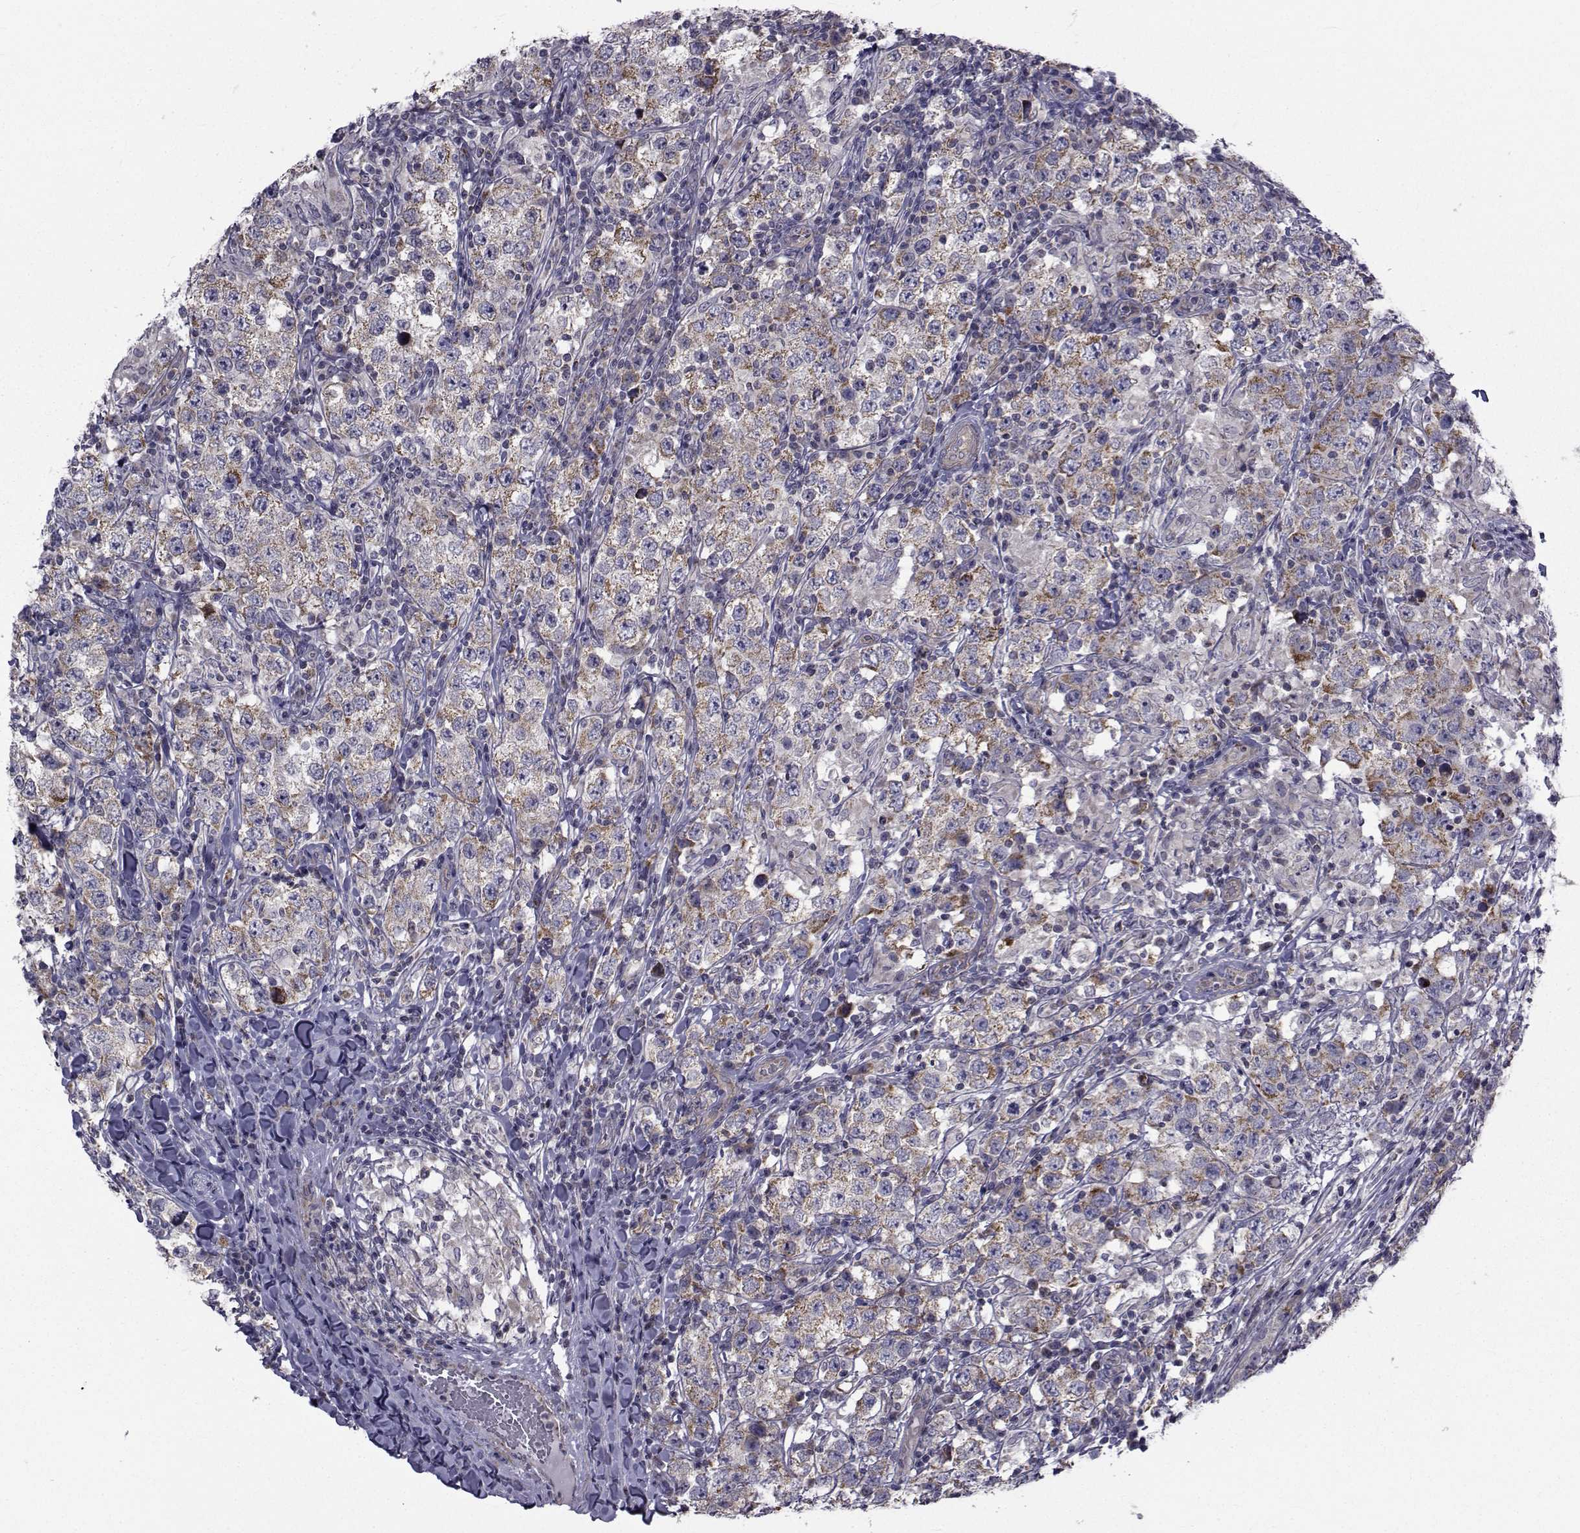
{"staining": {"intensity": "moderate", "quantity": ">75%", "location": "cytoplasmic/membranous"}, "tissue": "testis cancer", "cell_type": "Tumor cells", "image_type": "cancer", "snomed": [{"axis": "morphology", "description": "Seminoma, NOS"}, {"axis": "morphology", "description": "Carcinoma, Embryonal, NOS"}, {"axis": "topography", "description": "Testis"}], "caption": "Human testis seminoma stained for a protein (brown) reveals moderate cytoplasmic/membranous positive expression in approximately >75% of tumor cells.", "gene": "CFAP74", "patient": {"sex": "male", "age": 41}}